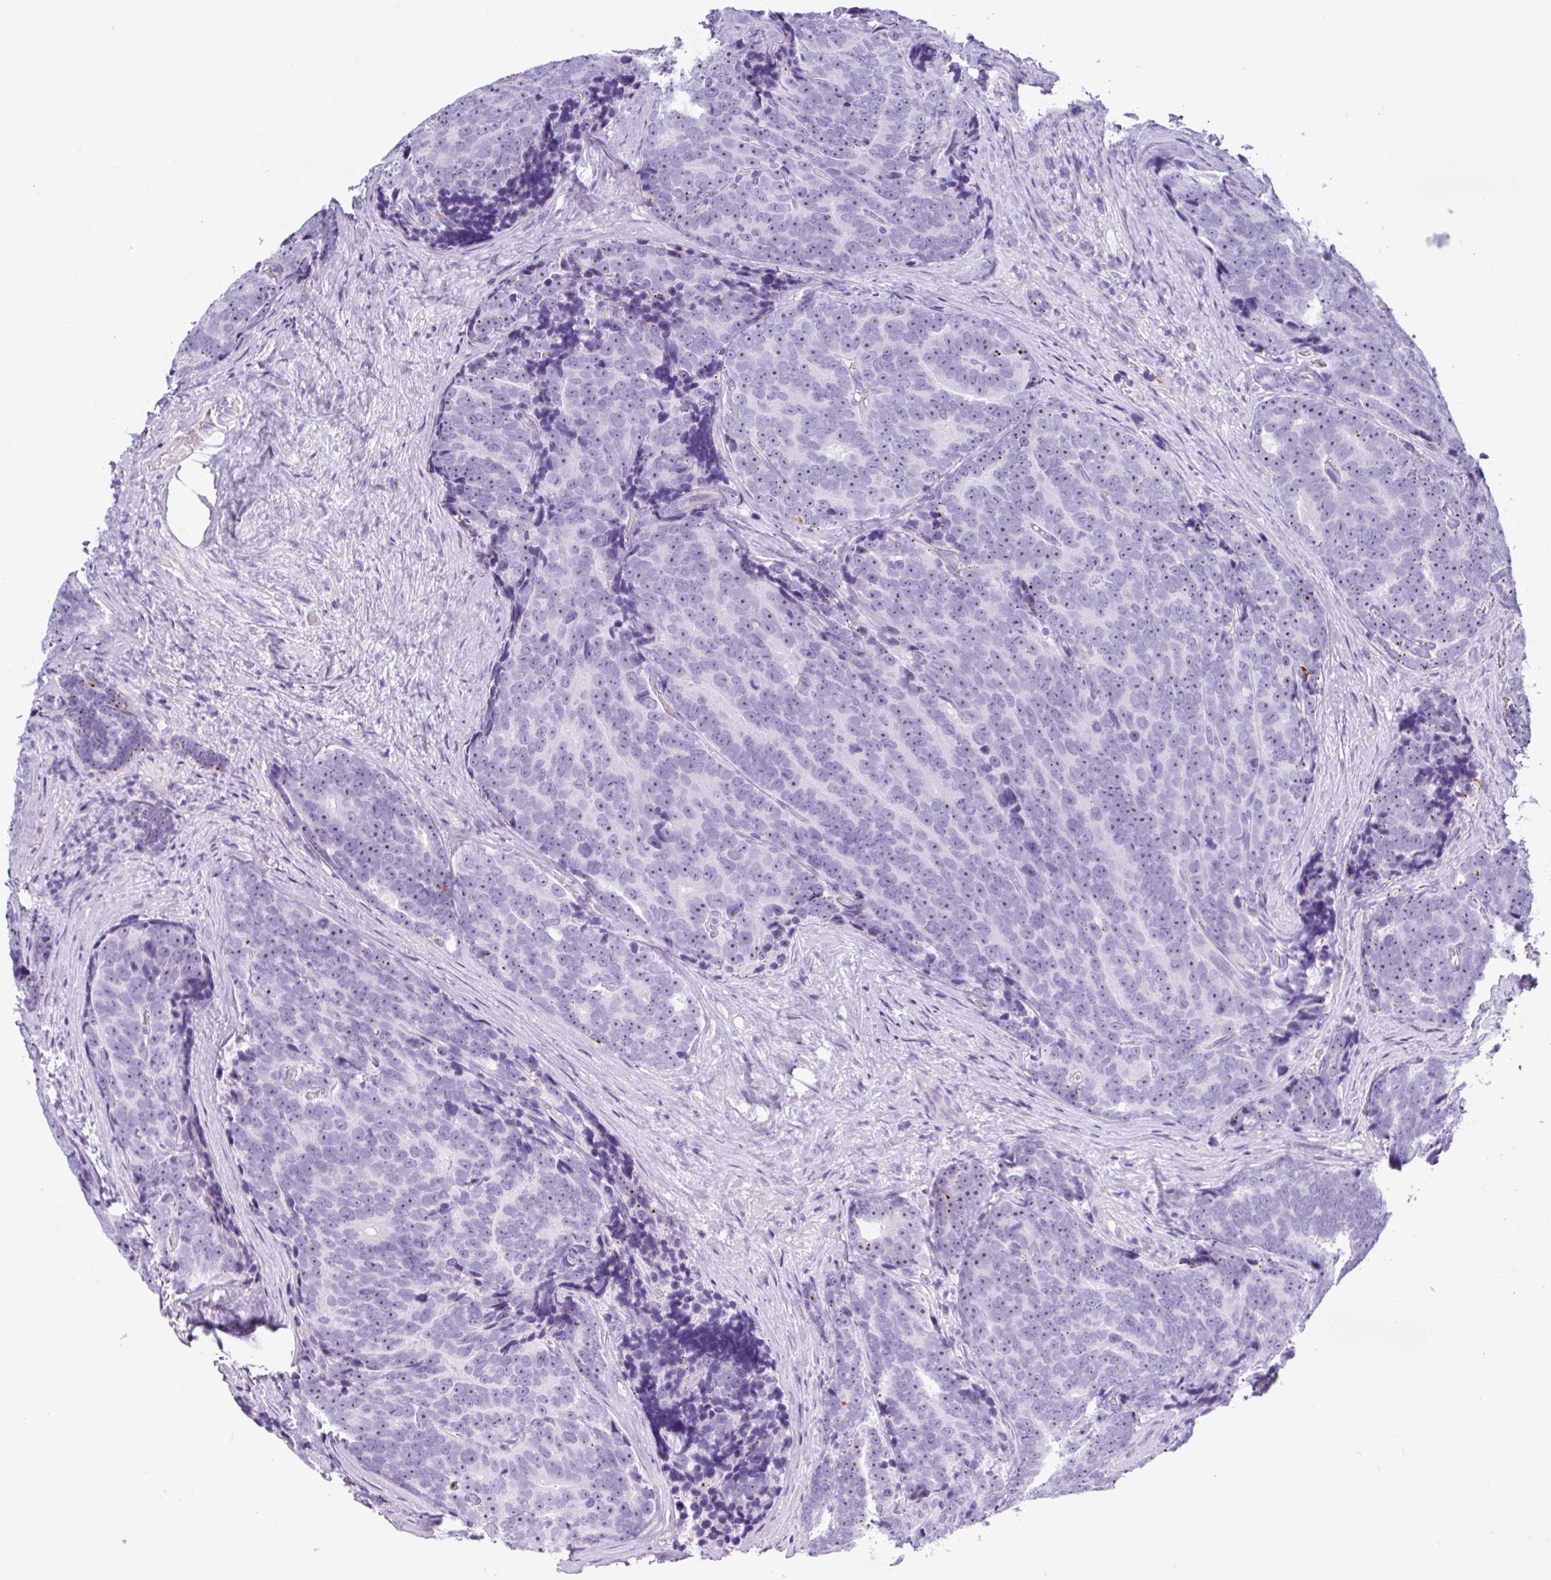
{"staining": {"intensity": "negative", "quantity": "none", "location": "none"}, "tissue": "prostate cancer", "cell_type": "Tumor cells", "image_type": "cancer", "snomed": [{"axis": "morphology", "description": "Adenocarcinoma, Low grade"}, {"axis": "topography", "description": "Prostate"}], "caption": "A histopathology image of human prostate low-grade adenocarcinoma is negative for staining in tumor cells.", "gene": "NDUFAF8", "patient": {"sex": "male", "age": 62}}